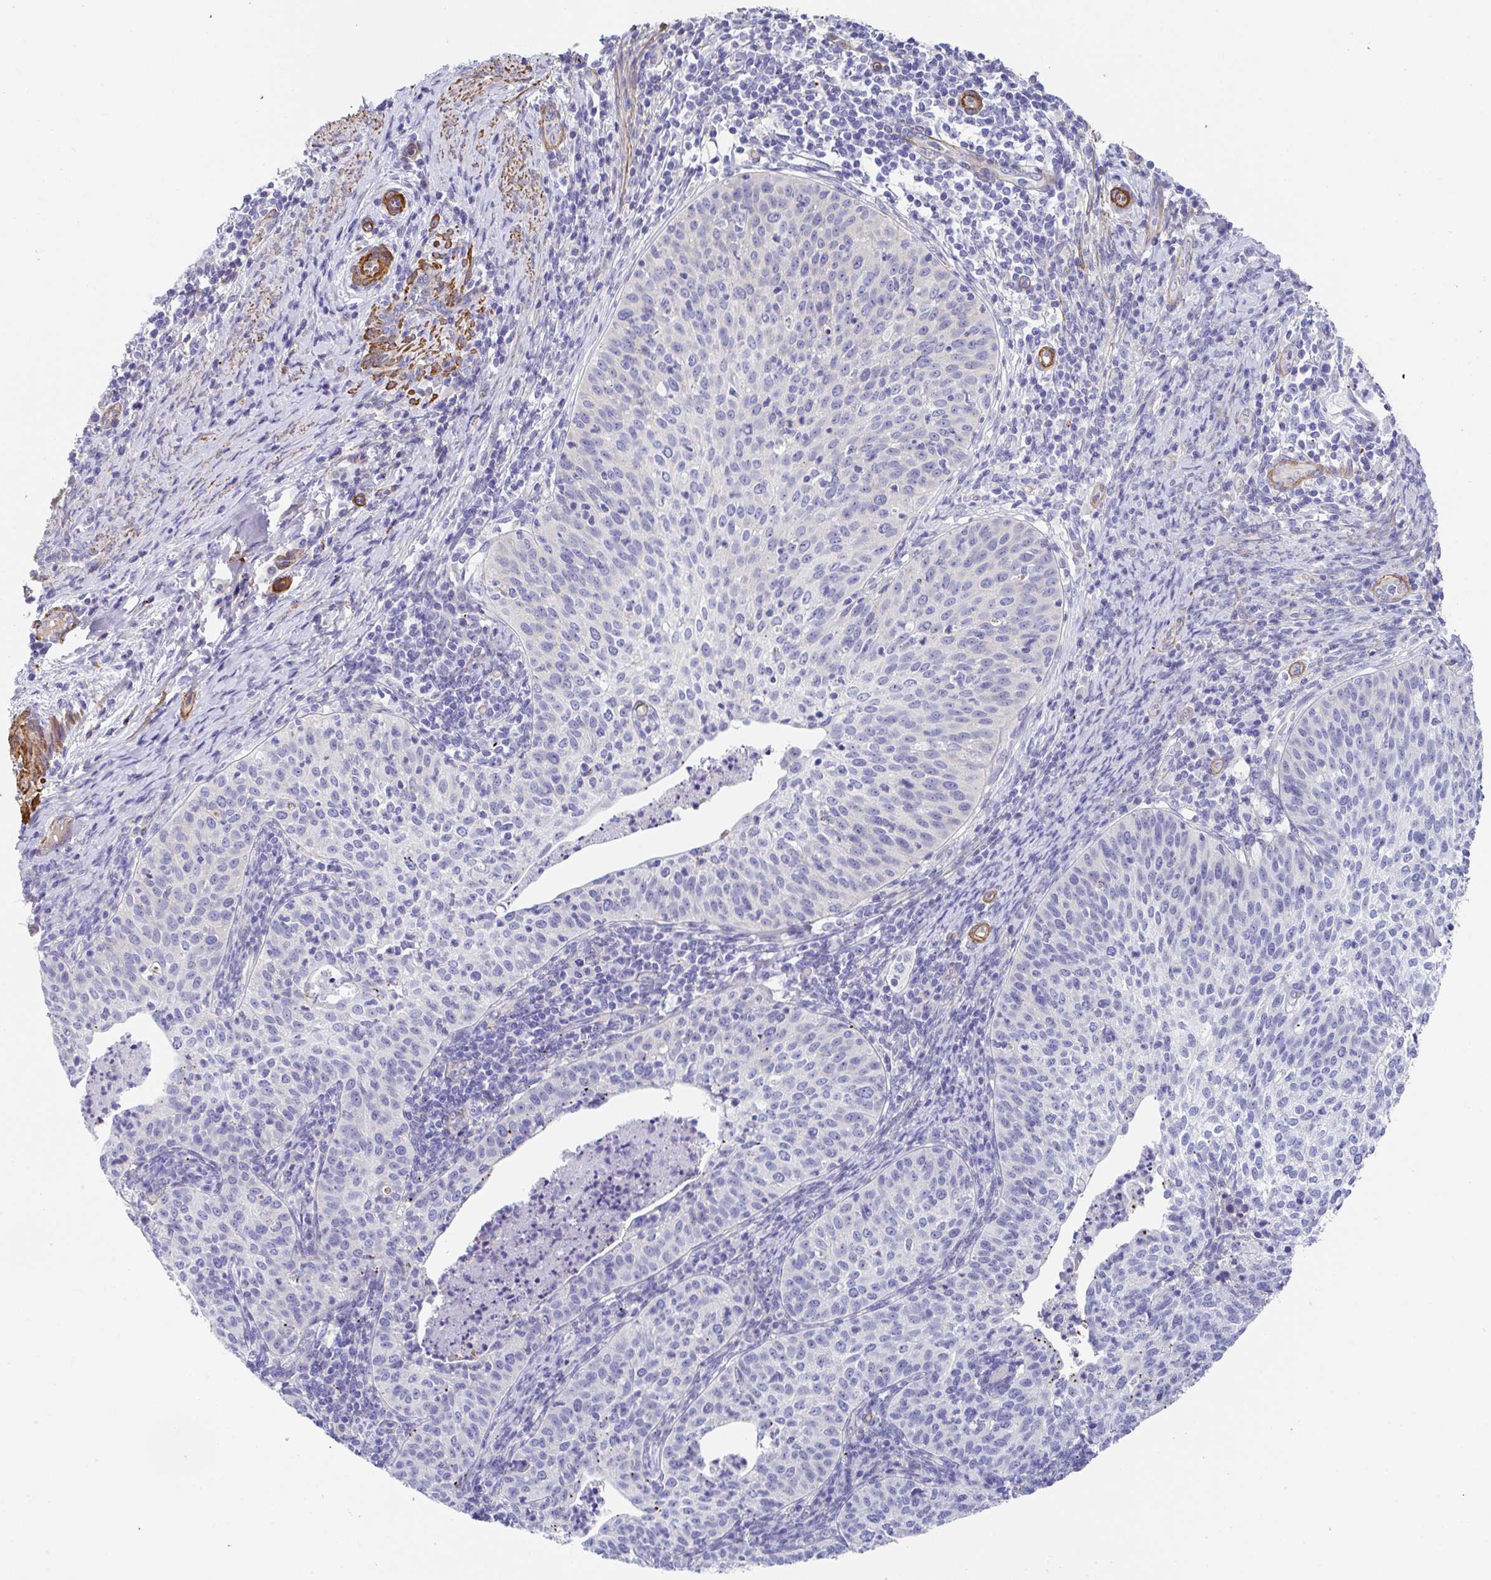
{"staining": {"intensity": "negative", "quantity": "none", "location": "none"}, "tissue": "cervical cancer", "cell_type": "Tumor cells", "image_type": "cancer", "snomed": [{"axis": "morphology", "description": "Squamous cell carcinoma, NOS"}, {"axis": "topography", "description": "Cervix"}], "caption": "Immunohistochemistry image of cervical cancer (squamous cell carcinoma) stained for a protein (brown), which reveals no staining in tumor cells.", "gene": "PPFIA4", "patient": {"sex": "female", "age": 30}}